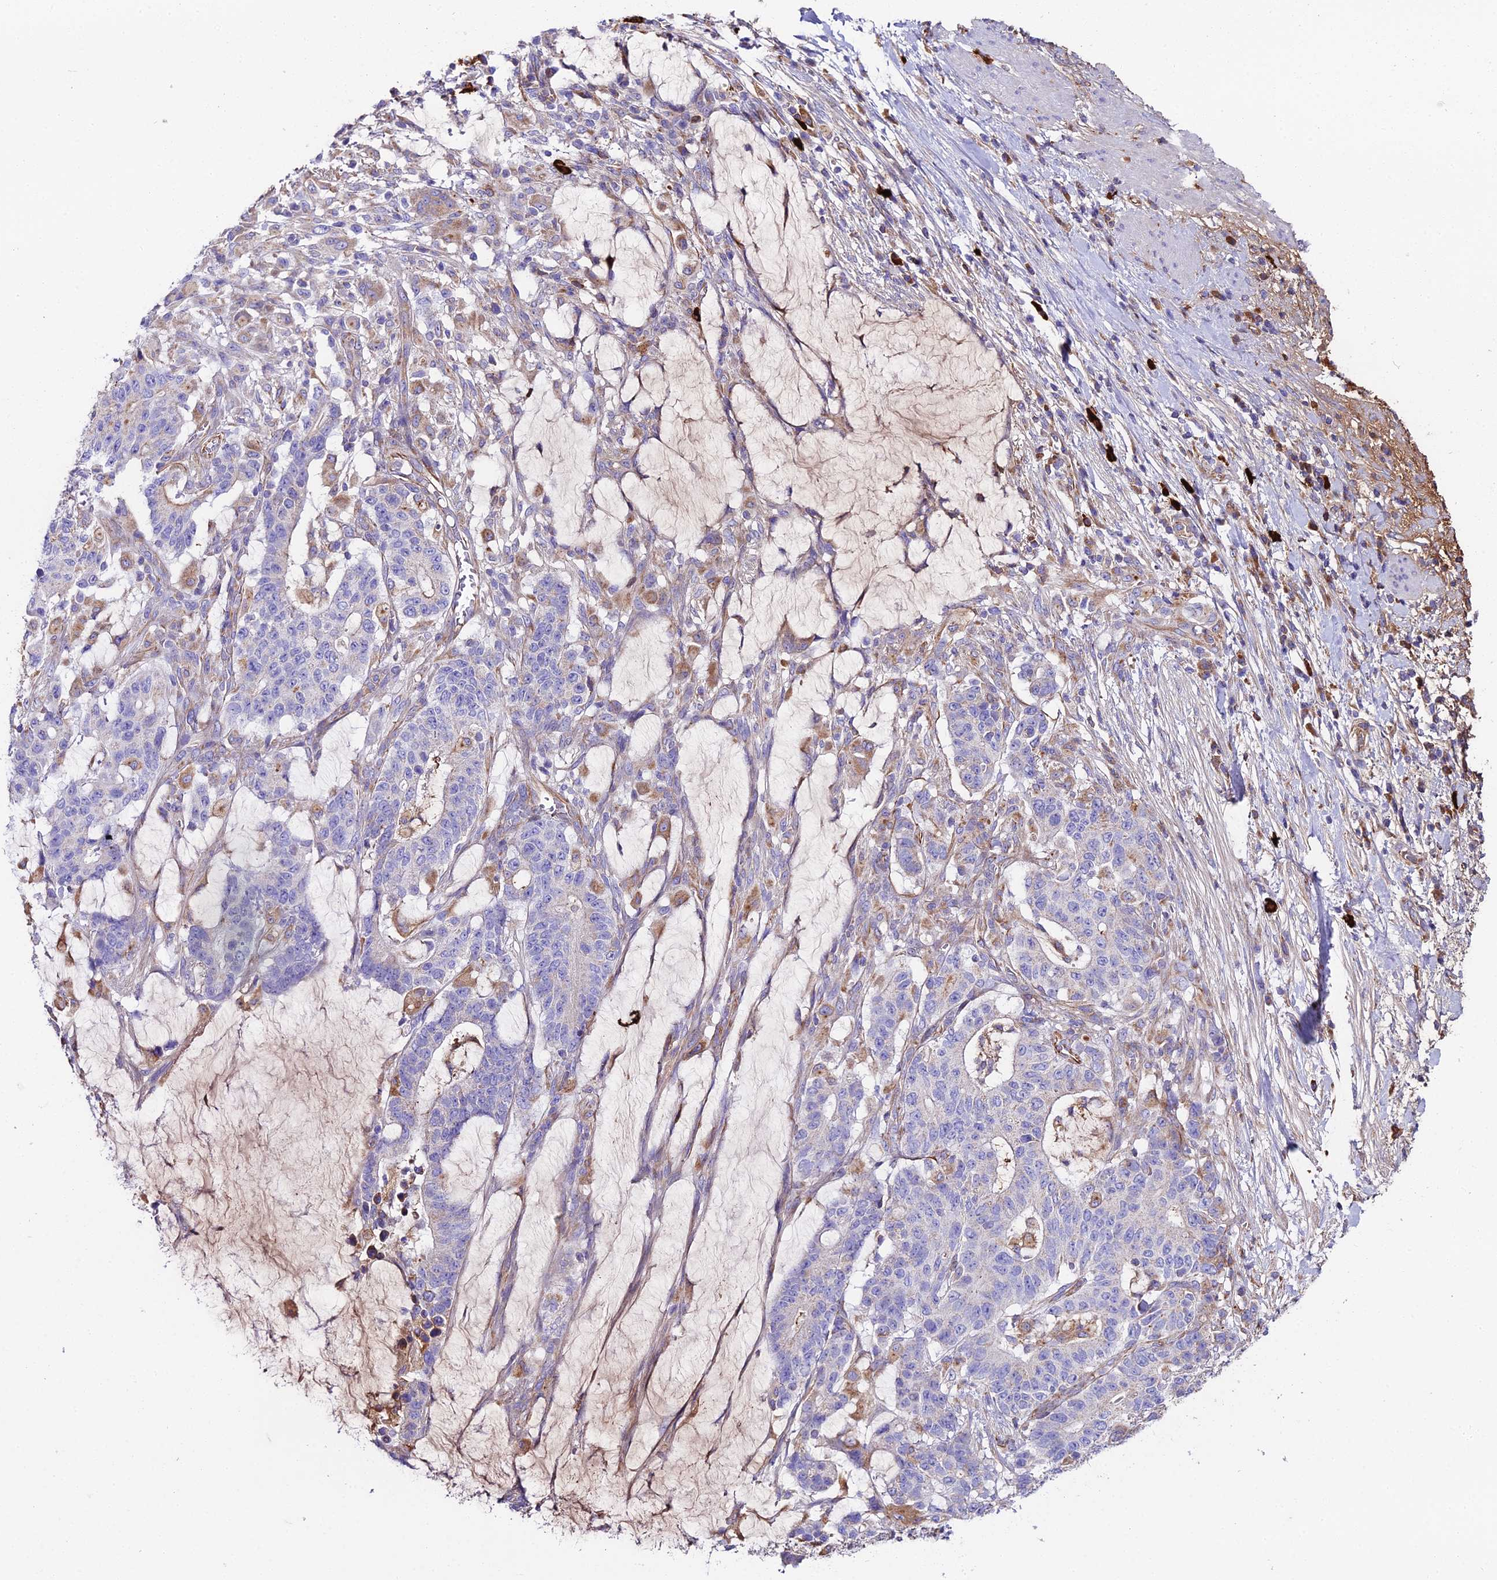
{"staining": {"intensity": "weak", "quantity": "<25%", "location": "cytoplasmic/membranous"}, "tissue": "stomach cancer", "cell_type": "Tumor cells", "image_type": "cancer", "snomed": [{"axis": "morphology", "description": "Normal tissue, NOS"}, {"axis": "morphology", "description": "Adenocarcinoma, NOS"}, {"axis": "topography", "description": "Stomach"}], "caption": "Stomach cancer (adenocarcinoma) was stained to show a protein in brown. There is no significant expression in tumor cells.", "gene": "BEX4", "patient": {"sex": "female", "age": 64}}